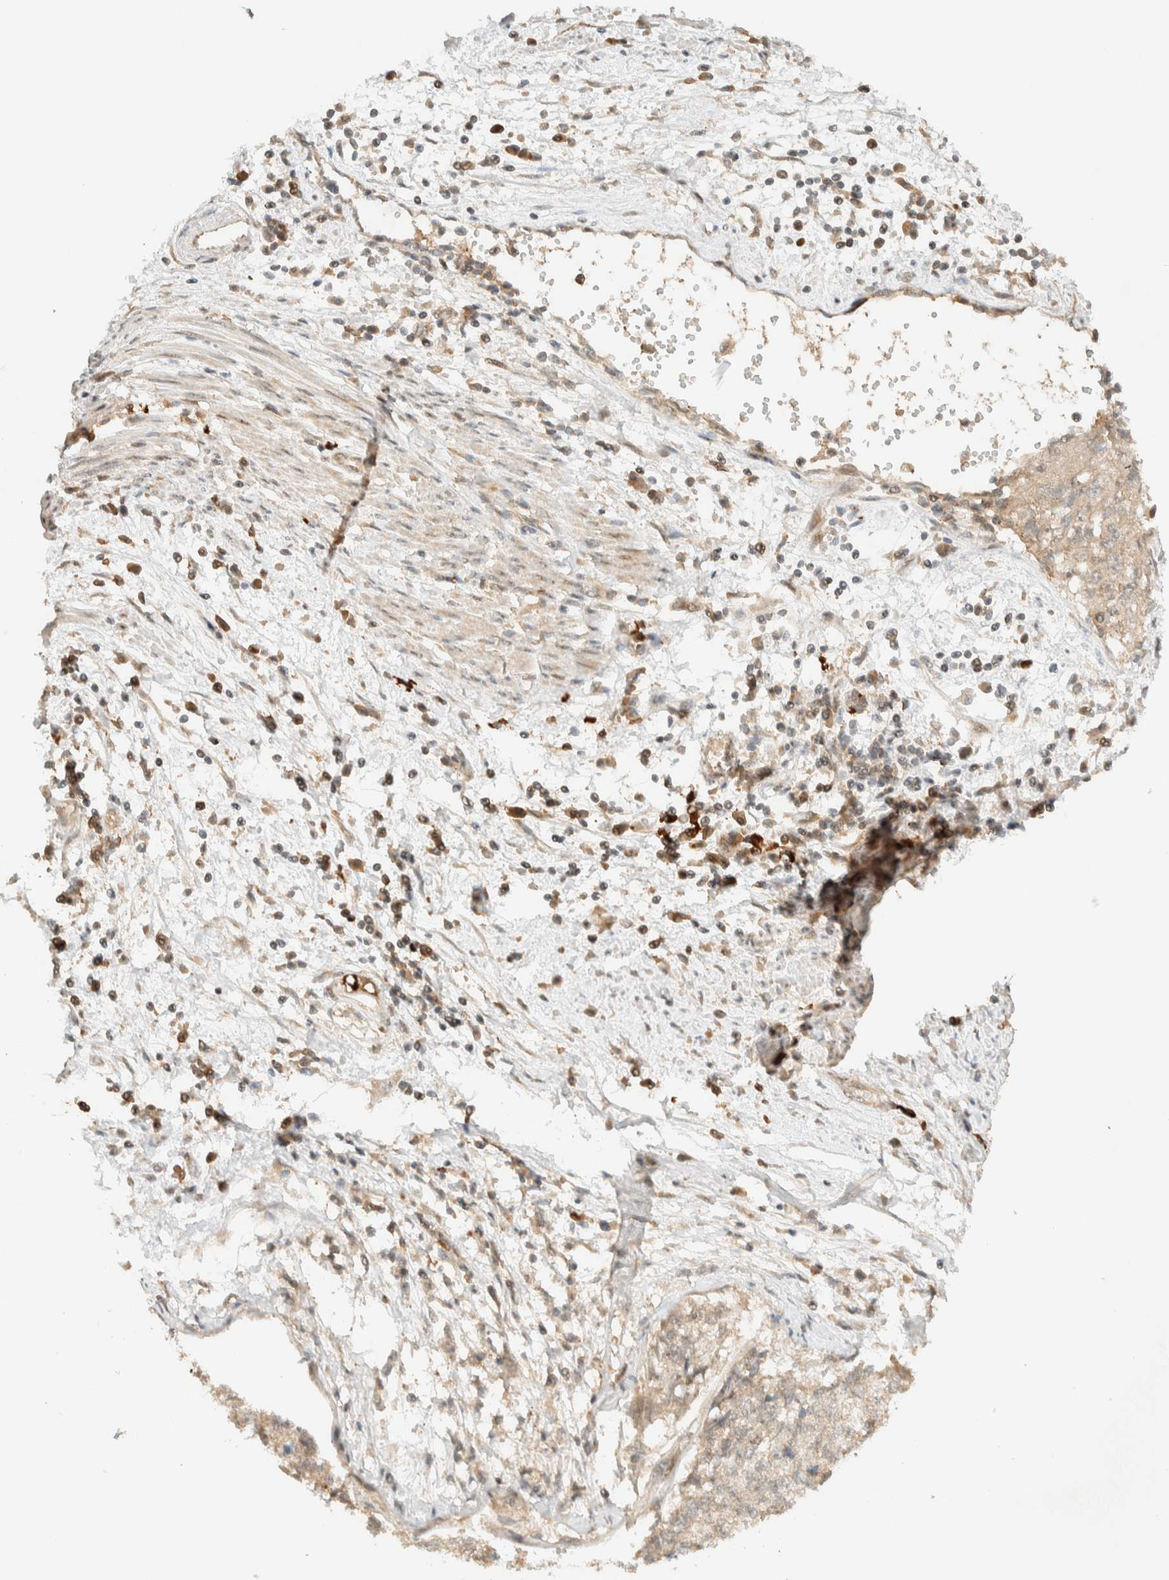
{"staining": {"intensity": "weak", "quantity": ">75%", "location": "cytoplasmic/membranous"}, "tissue": "cervical cancer", "cell_type": "Tumor cells", "image_type": "cancer", "snomed": [{"axis": "morphology", "description": "Squamous cell carcinoma, NOS"}, {"axis": "topography", "description": "Cervix"}], "caption": "Immunohistochemical staining of cervical cancer reveals low levels of weak cytoplasmic/membranous protein staining in about >75% of tumor cells.", "gene": "ZBTB34", "patient": {"sex": "female", "age": 57}}